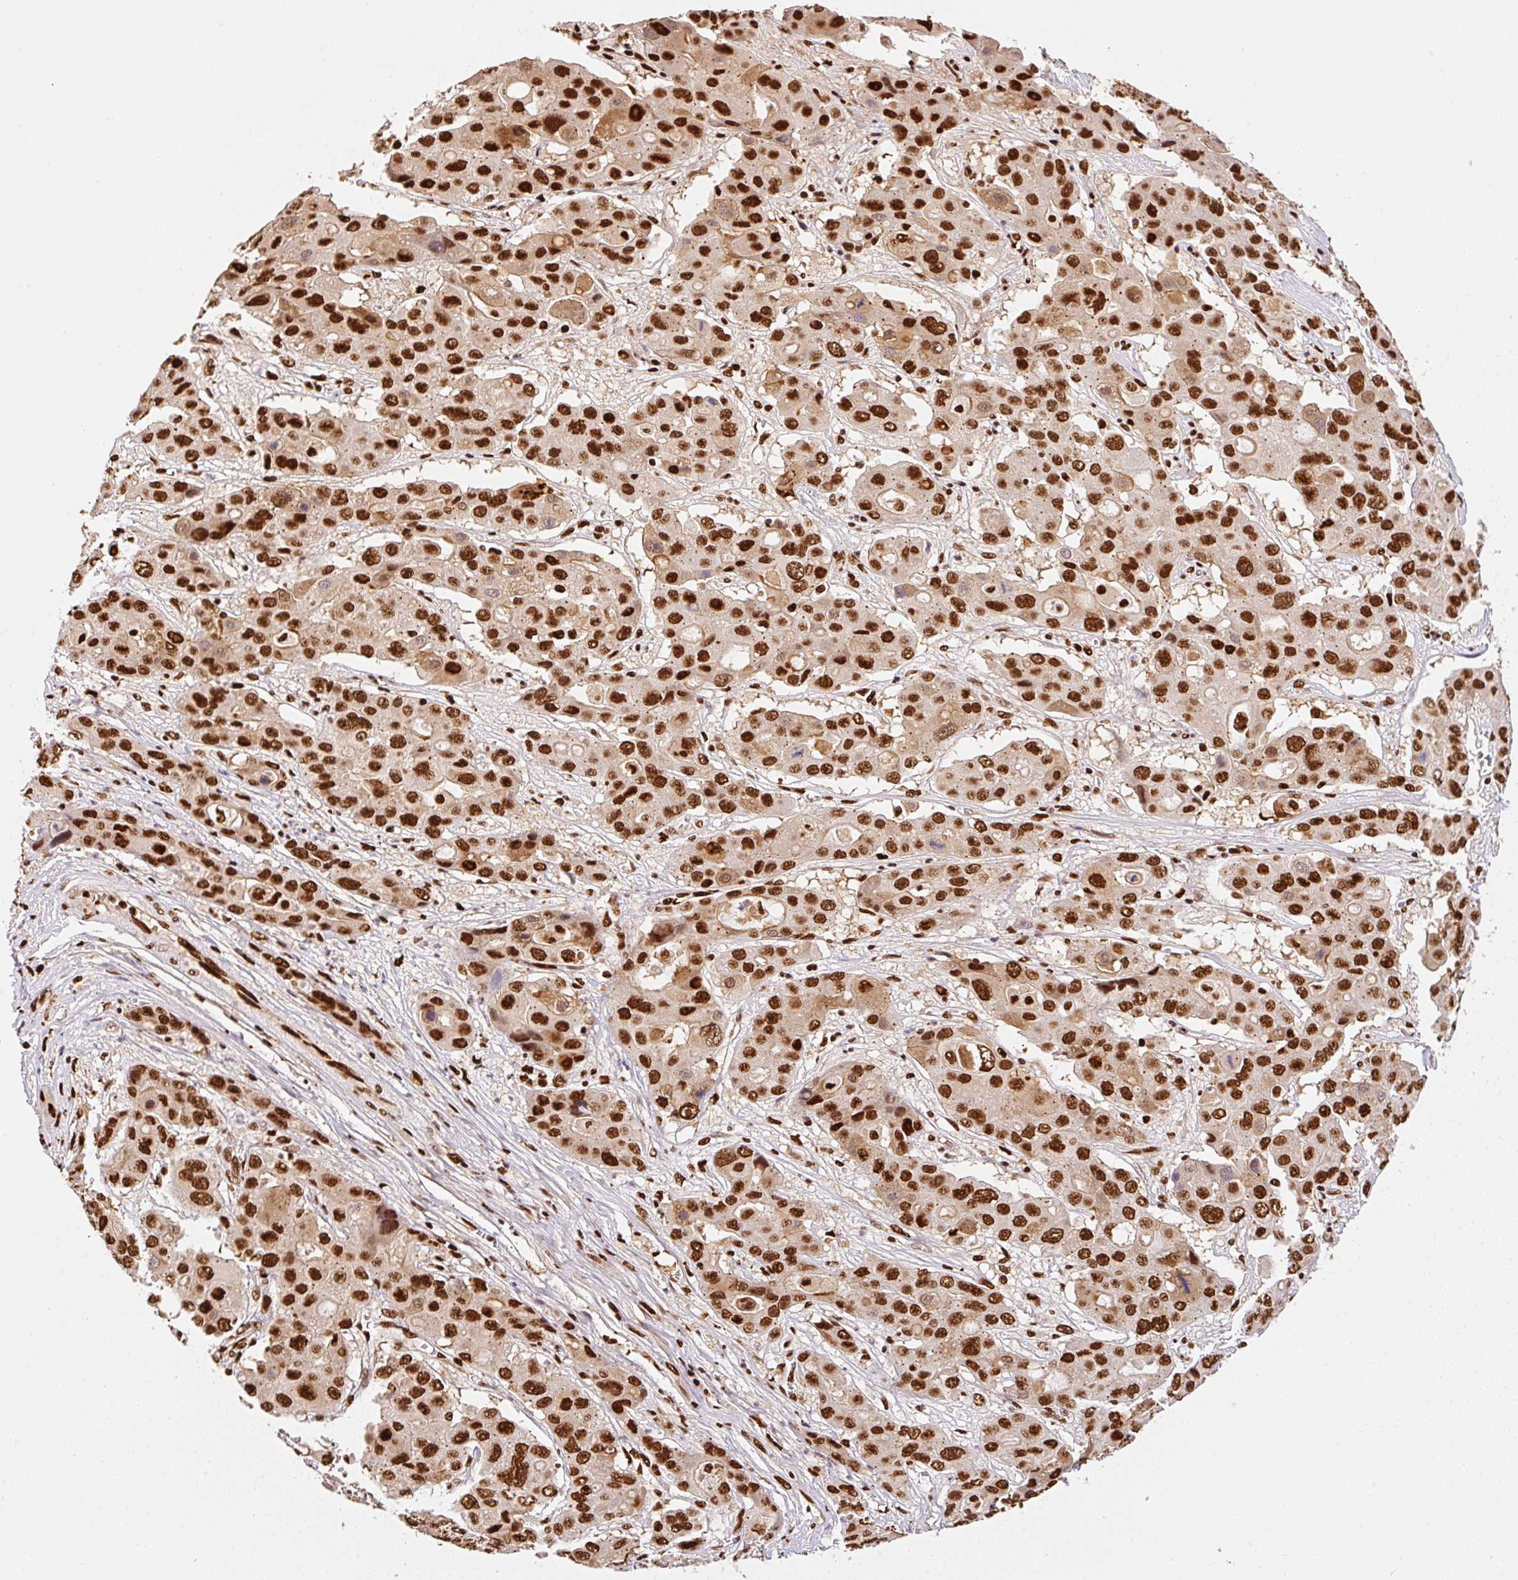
{"staining": {"intensity": "strong", "quantity": ">75%", "location": "nuclear"}, "tissue": "liver cancer", "cell_type": "Tumor cells", "image_type": "cancer", "snomed": [{"axis": "morphology", "description": "Cholangiocarcinoma"}, {"axis": "topography", "description": "Liver"}], "caption": "Immunohistochemistry (IHC) image of liver cholangiocarcinoma stained for a protein (brown), which demonstrates high levels of strong nuclear positivity in about >75% of tumor cells.", "gene": "GPR139", "patient": {"sex": "male", "age": 67}}